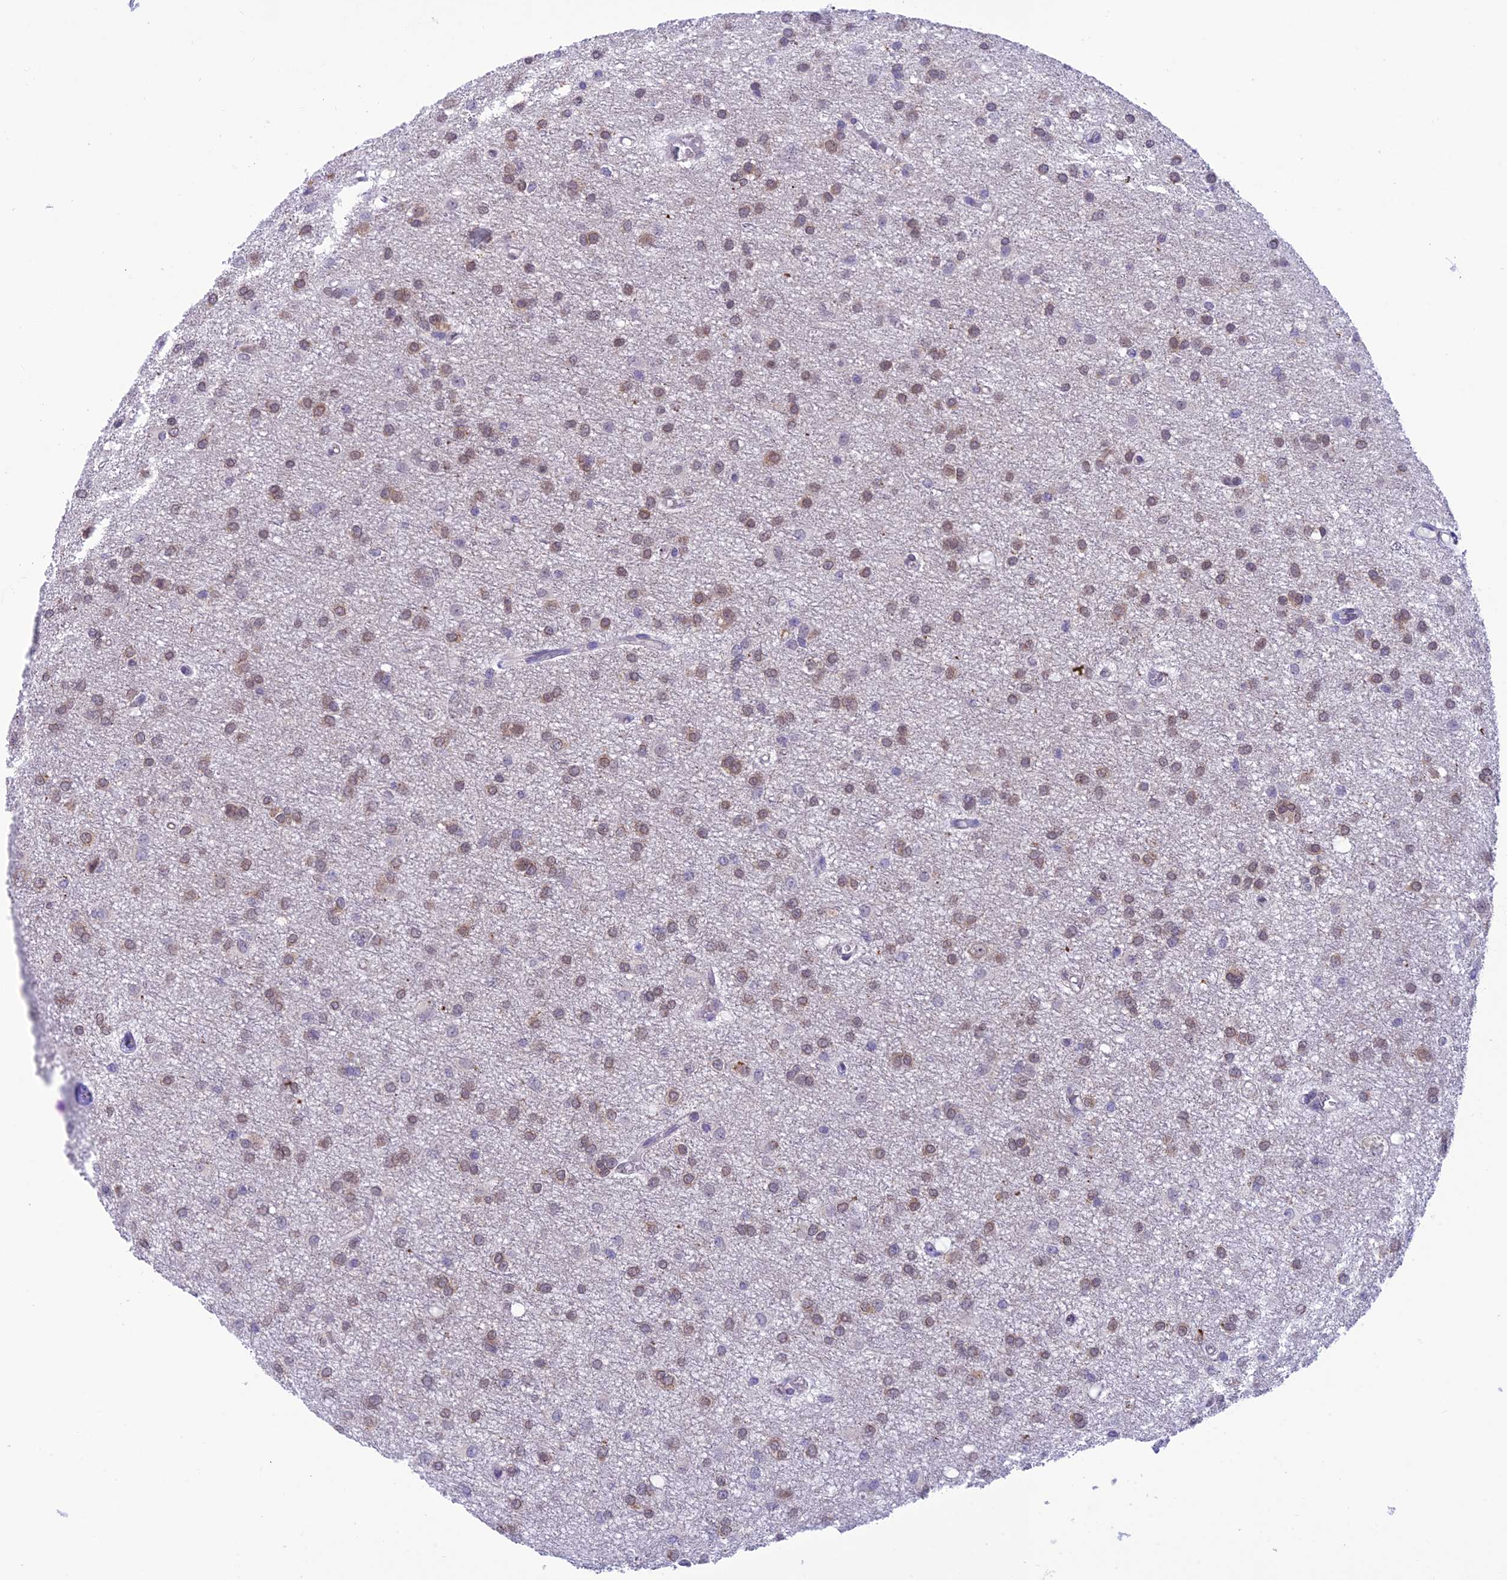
{"staining": {"intensity": "weak", "quantity": ">75%", "location": "cytoplasmic/membranous,nuclear"}, "tissue": "glioma", "cell_type": "Tumor cells", "image_type": "cancer", "snomed": [{"axis": "morphology", "description": "Glioma, malignant, High grade"}, {"axis": "topography", "description": "Brain"}], "caption": "This is a micrograph of IHC staining of high-grade glioma (malignant), which shows weak positivity in the cytoplasmic/membranous and nuclear of tumor cells.", "gene": "RNF126", "patient": {"sex": "female", "age": 50}}